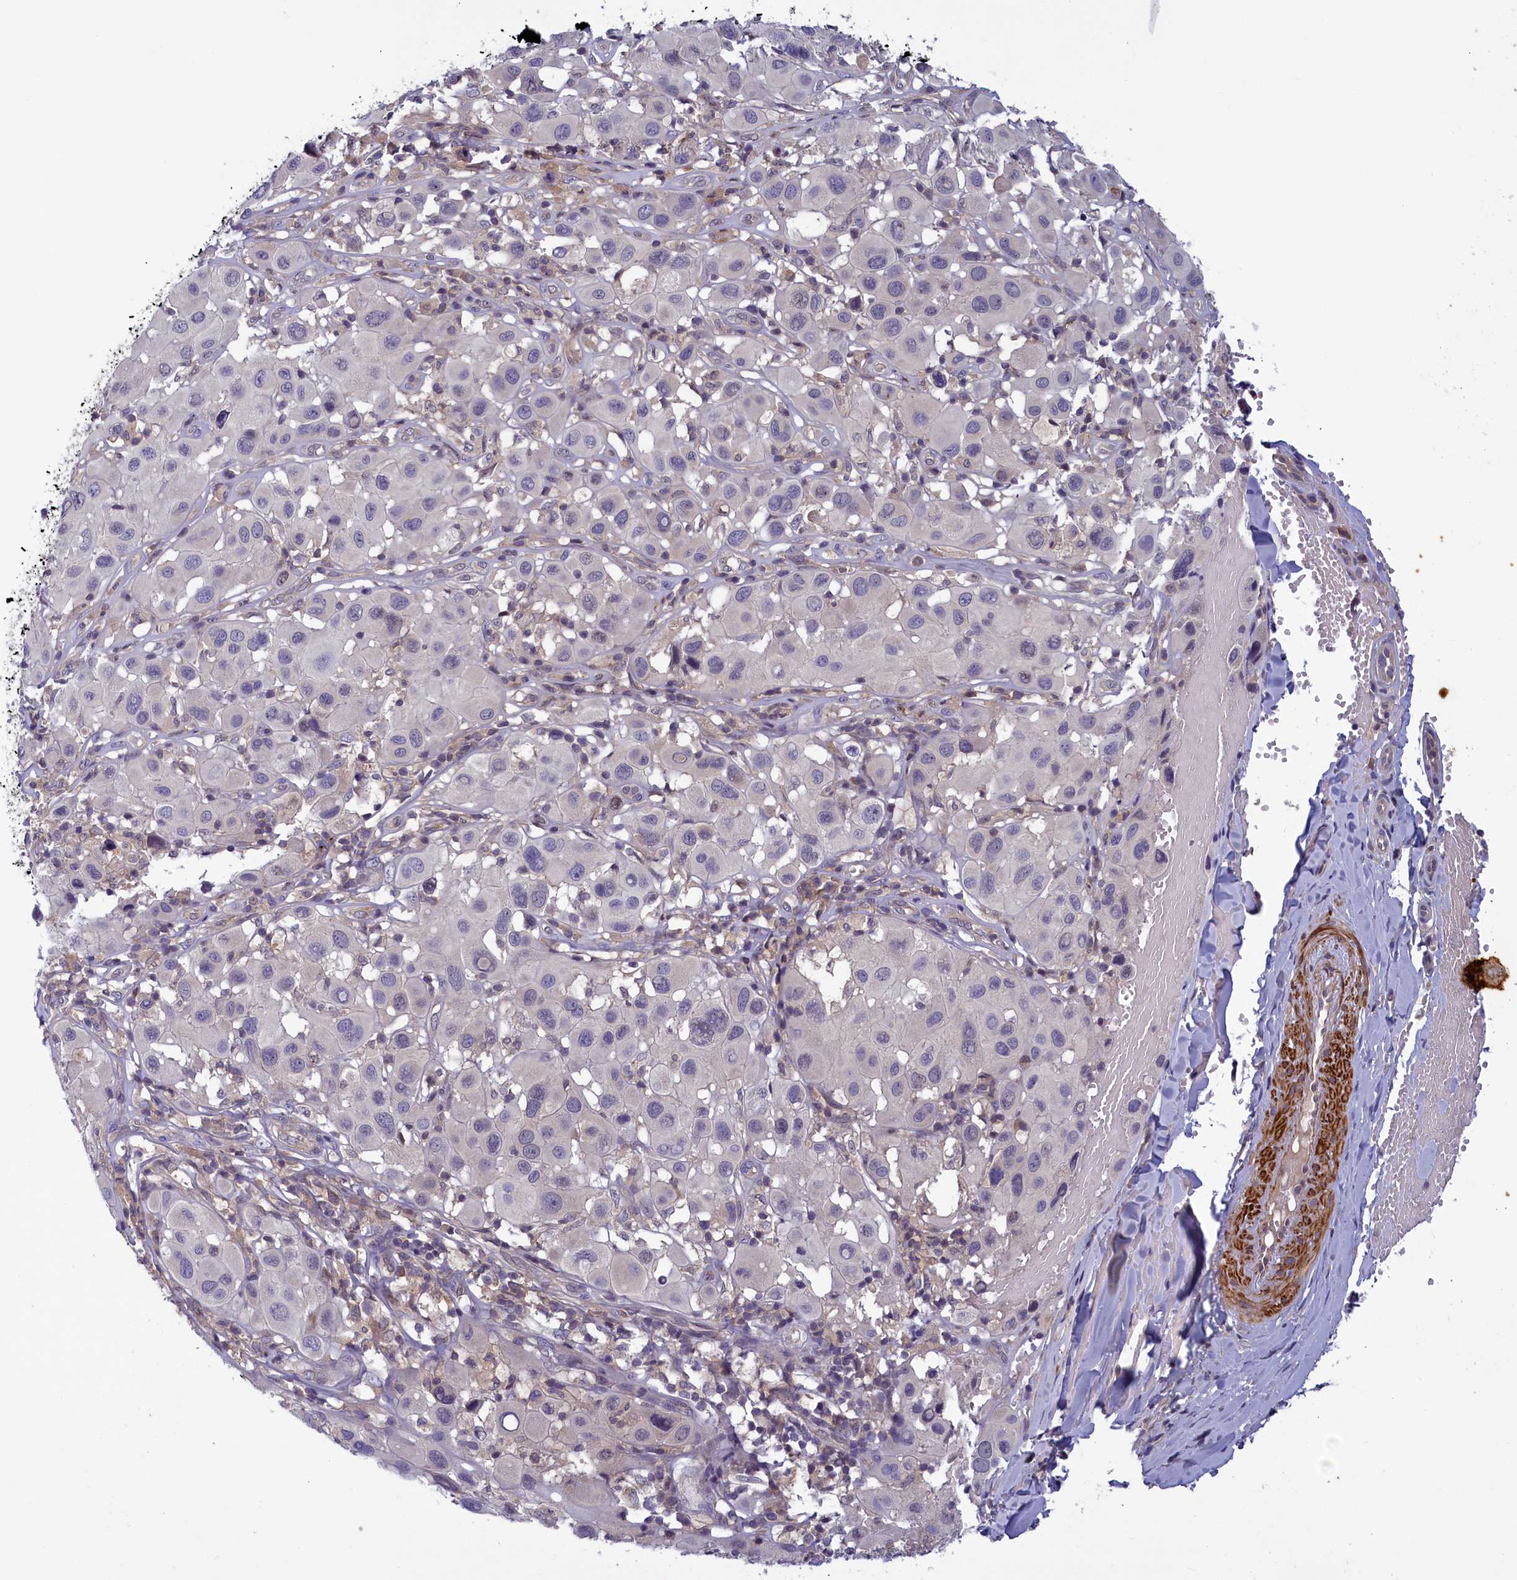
{"staining": {"intensity": "negative", "quantity": "none", "location": "none"}, "tissue": "melanoma", "cell_type": "Tumor cells", "image_type": "cancer", "snomed": [{"axis": "morphology", "description": "Malignant melanoma, Metastatic site"}, {"axis": "topography", "description": "Skin"}], "caption": "An image of human malignant melanoma (metastatic site) is negative for staining in tumor cells.", "gene": "NUBP1", "patient": {"sex": "male", "age": 41}}